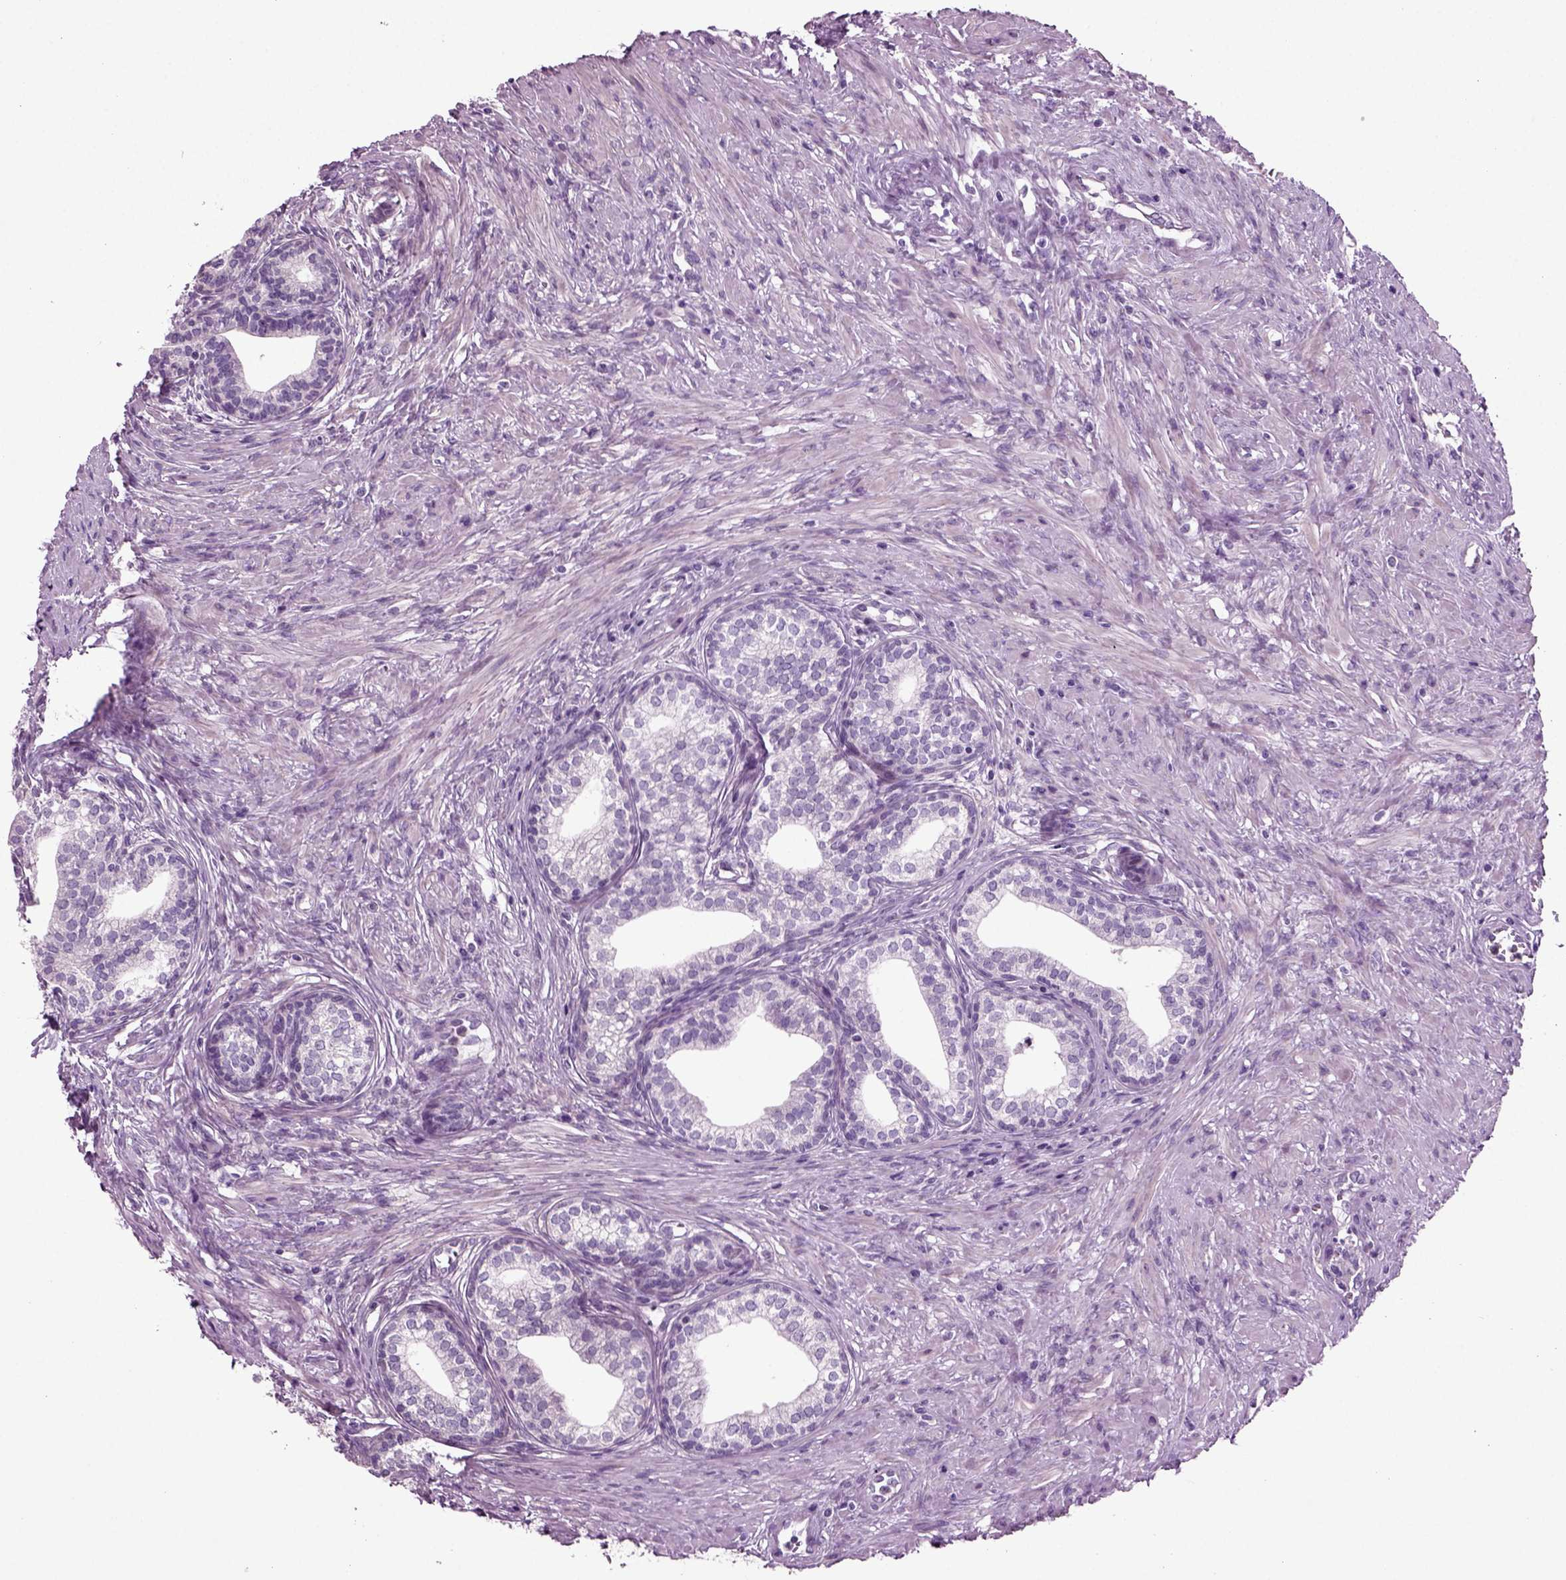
{"staining": {"intensity": "negative", "quantity": "none", "location": "none"}, "tissue": "prostate", "cell_type": "Glandular cells", "image_type": "normal", "snomed": [{"axis": "morphology", "description": "Normal tissue, NOS"}, {"axis": "topography", "description": "Prostate"}], "caption": "Image shows no significant protein positivity in glandular cells of normal prostate. (DAB IHC visualized using brightfield microscopy, high magnification).", "gene": "ARID3A", "patient": {"sex": "male", "age": 65}}